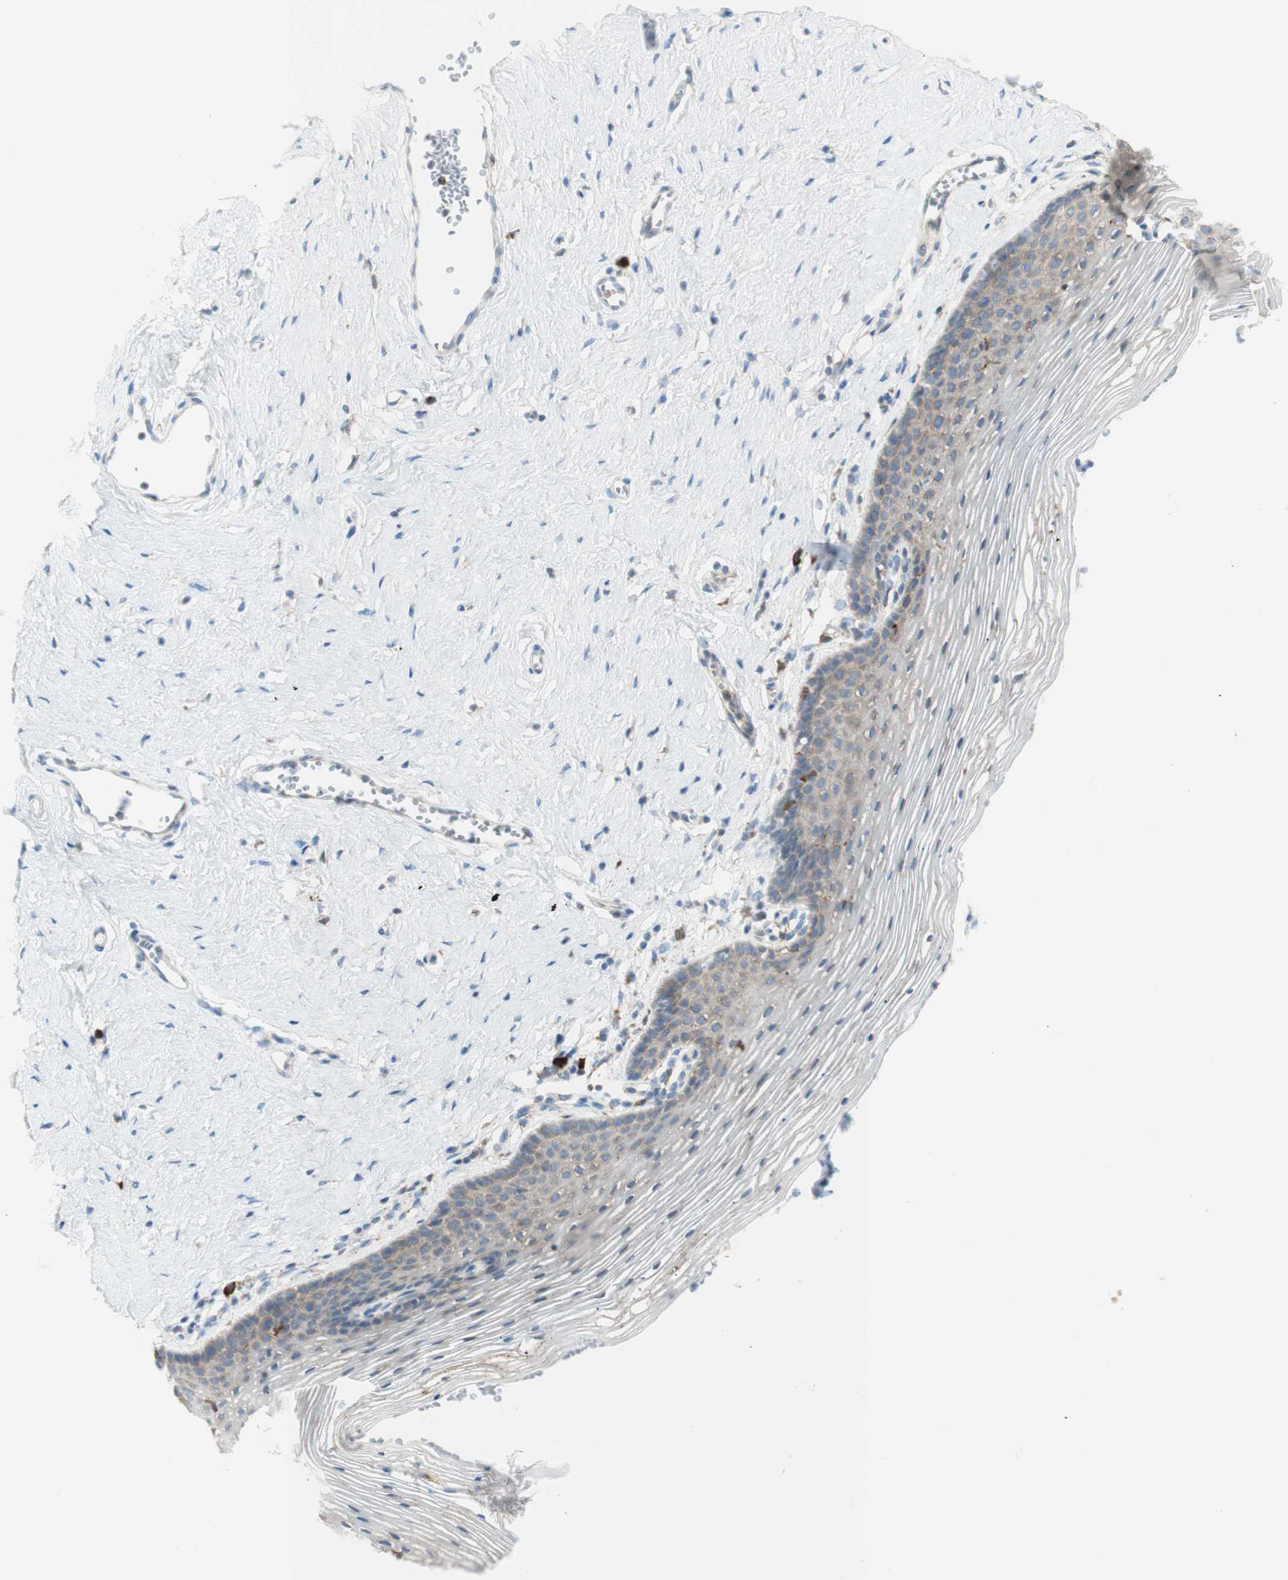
{"staining": {"intensity": "weak", "quantity": "<25%", "location": "cytoplasmic/membranous"}, "tissue": "vagina", "cell_type": "Squamous epithelial cells", "image_type": "normal", "snomed": [{"axis": "morphology", "description": "Normal tissue, NOS"}, {"axis": "topography", "description": "Vagina"}], "caption": "IHC micrograph of unremarkable vagina stained for a protein (brown), which reveals no expression in squamous epithelial cells. (Stains: DAB immunohistochemistry with hematoxylin counter stain, Microscopy: brightfield microscopy at high magnification).", "gene": "MANF", "patient": {"sex": "female", "age": 32}}